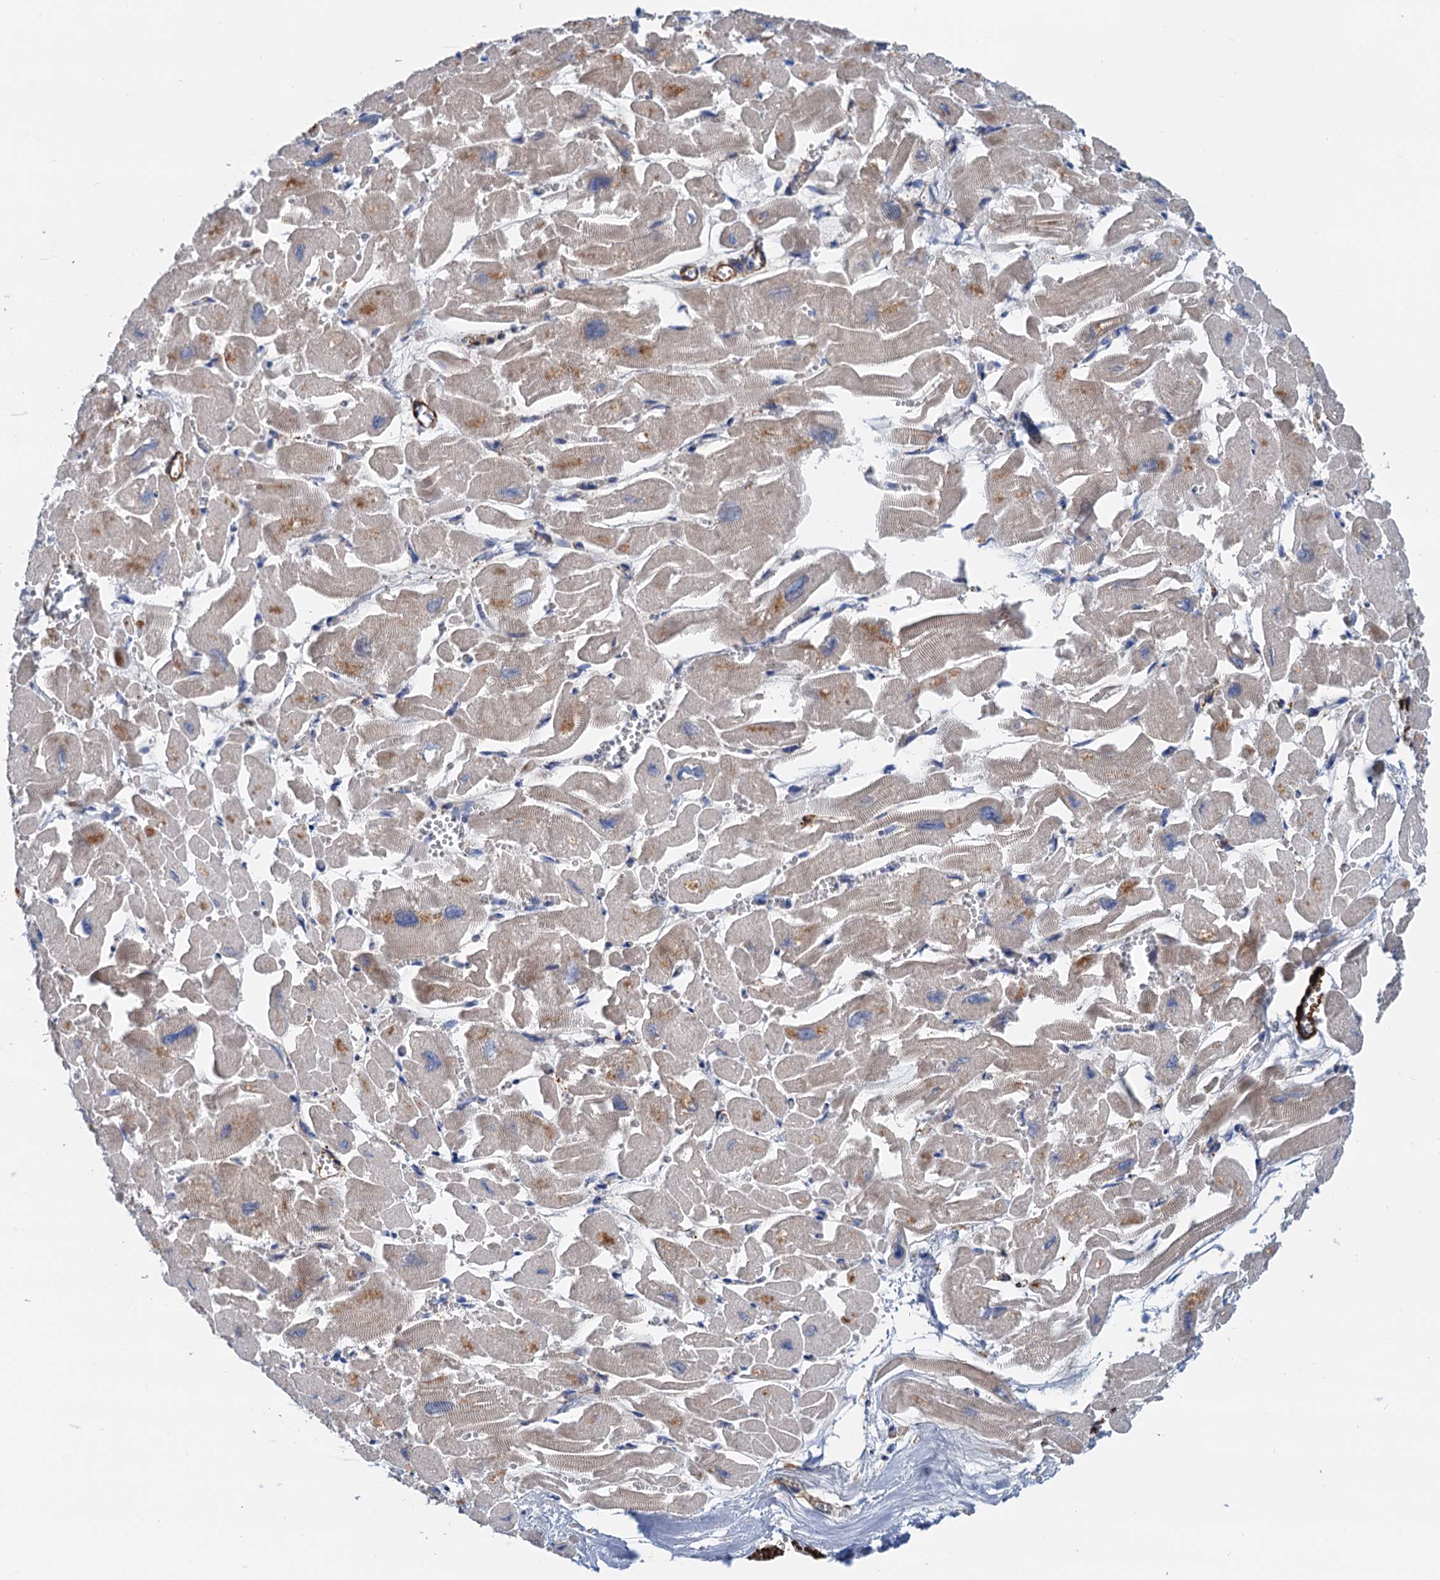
{"staining": {"intensity": "weak", "quantity": "25%-75%", "location": "cytoplasmic/membranous"}, "tissue": "heart muscle", "cell_type": "Cardiomyocytes", "image_type": "normal", "snomed": [{"axis": "morphology", "description": "Normal tissue, NOS"}, {"axis": "topography", "description": "Heart"}], "caption": "Protein analysis of normal heart muscle exhibits weak cytoplasmic/membranous expression in approximately 25%-75% of cardiomyocytes. (Stains: DAB (3,3'-diaminobenzidine) in brown, nuclei in blue, Microscopy: brightfield microscopy at high magnification).", "gene": "CSTPP1", "patient": {"sex": "male", "age": 54}}